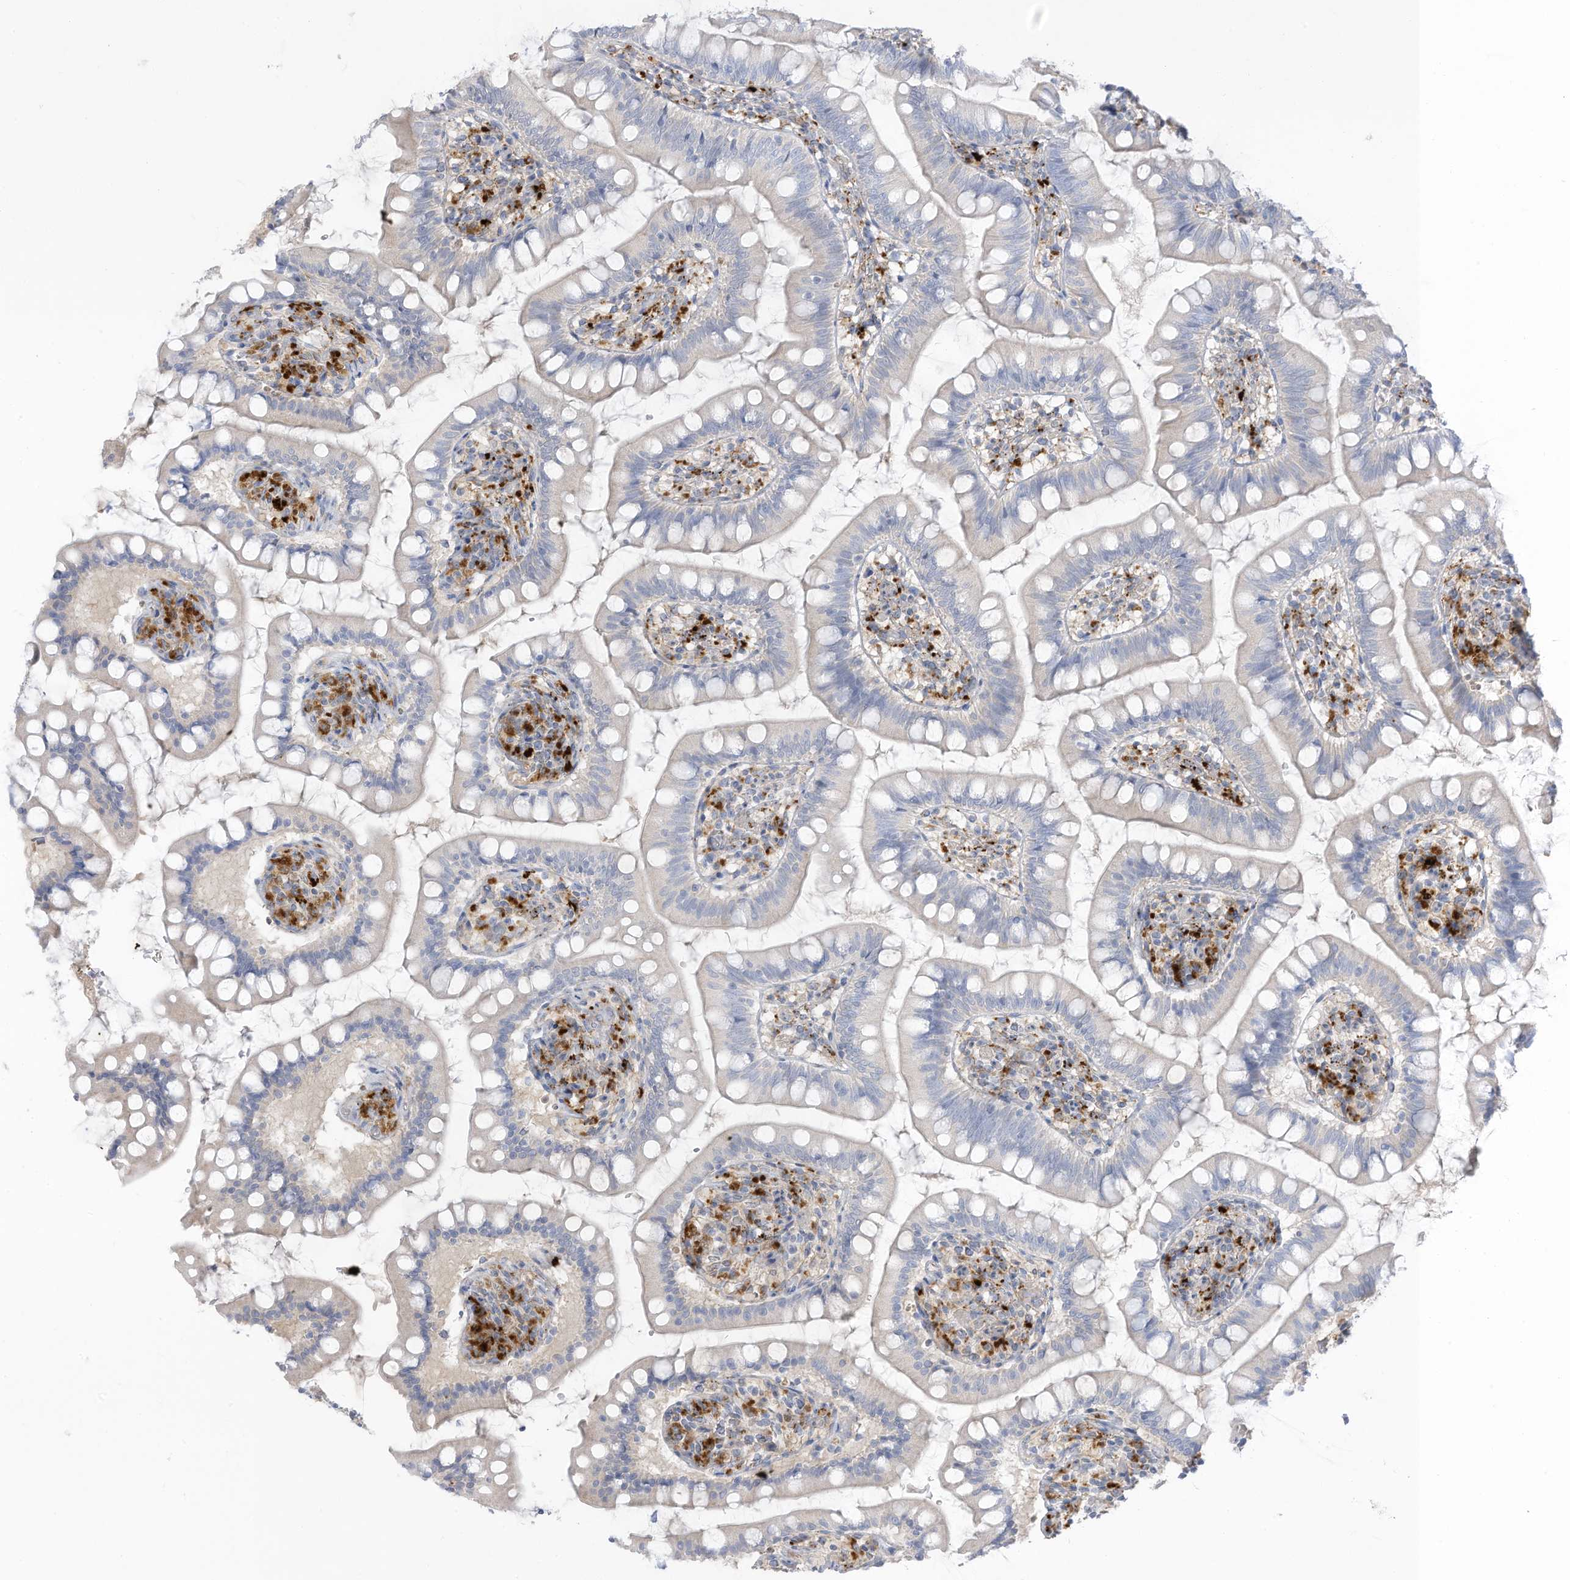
{"staining": {"intensity": "negative", "quantity": "none", "location": "none"}, "tissue": "small intestine", "cell_type": "Glandular cells", "image_type": "normal", "snomed": [{"axis": "morphology", "description": "Normal tissue, NOS"}, {"axis": "topography", "description": "Small intestine"}], "caption": "Glandular cells show no significant staining in normal small intestine. (Immunohistochemistry (ihc), brightfield microscopy, high magnification).", "gene": "TAL2", "patient": {"sex": "male", "age": 7}}